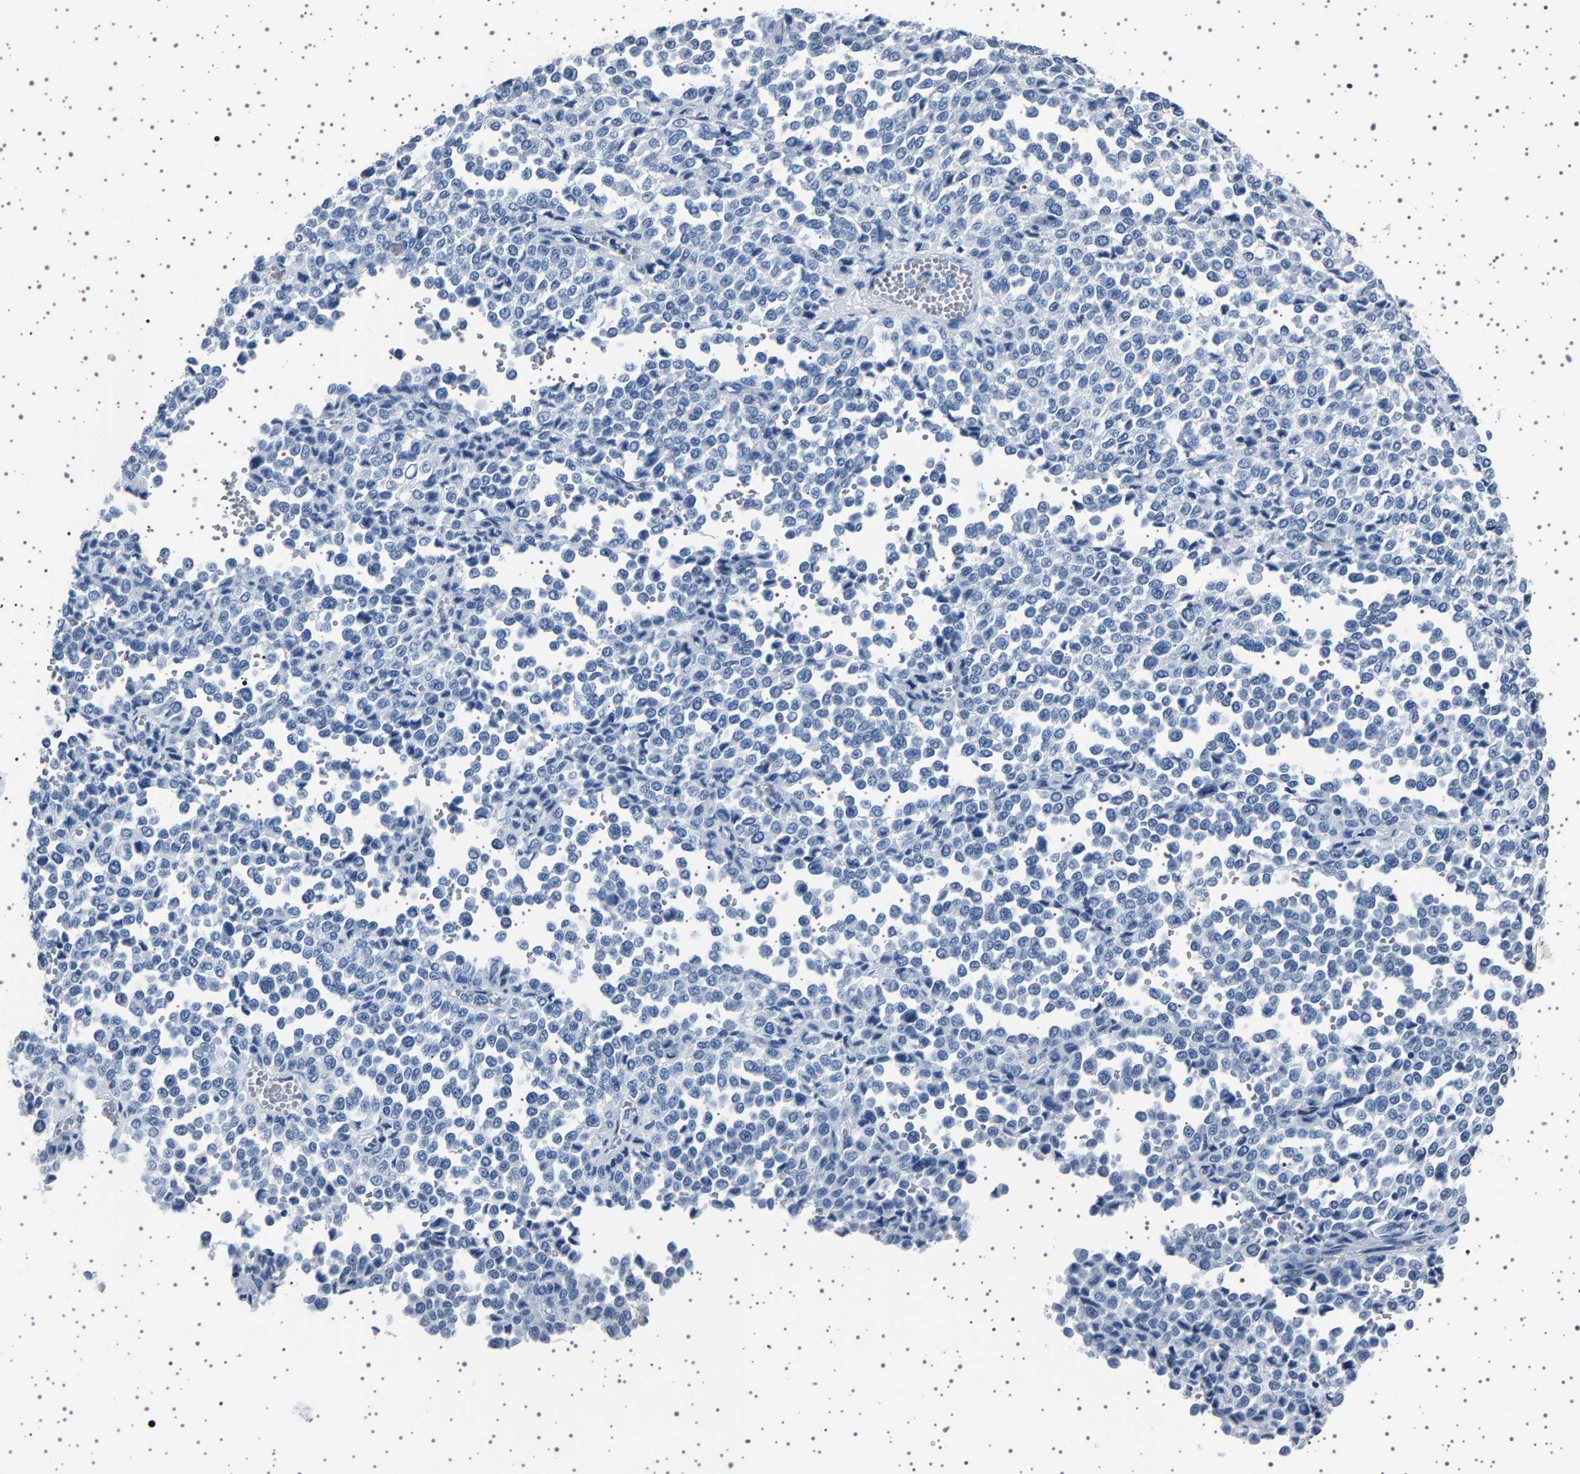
{"staining": {"intensity": "negative", "quantity": "none", "location": "none"}, "tissue": "melanoma", "cell_type": "Tumor cells", "image_type": "cancer", "snomed": [{"axis": "morphology", "description": "Malignant melanoma, Metastatic site"}, {"axis": "topography", "description": "Pancreas"}], "caption": "Tumor cells show no significant positivity in melanoma. (DAB (3,3'-diaminobenzidine) IHC visualized using brightfield microscopy, high magnification).", "gene": "TFF3", "patient": {"sex": "female", "age": 30}}